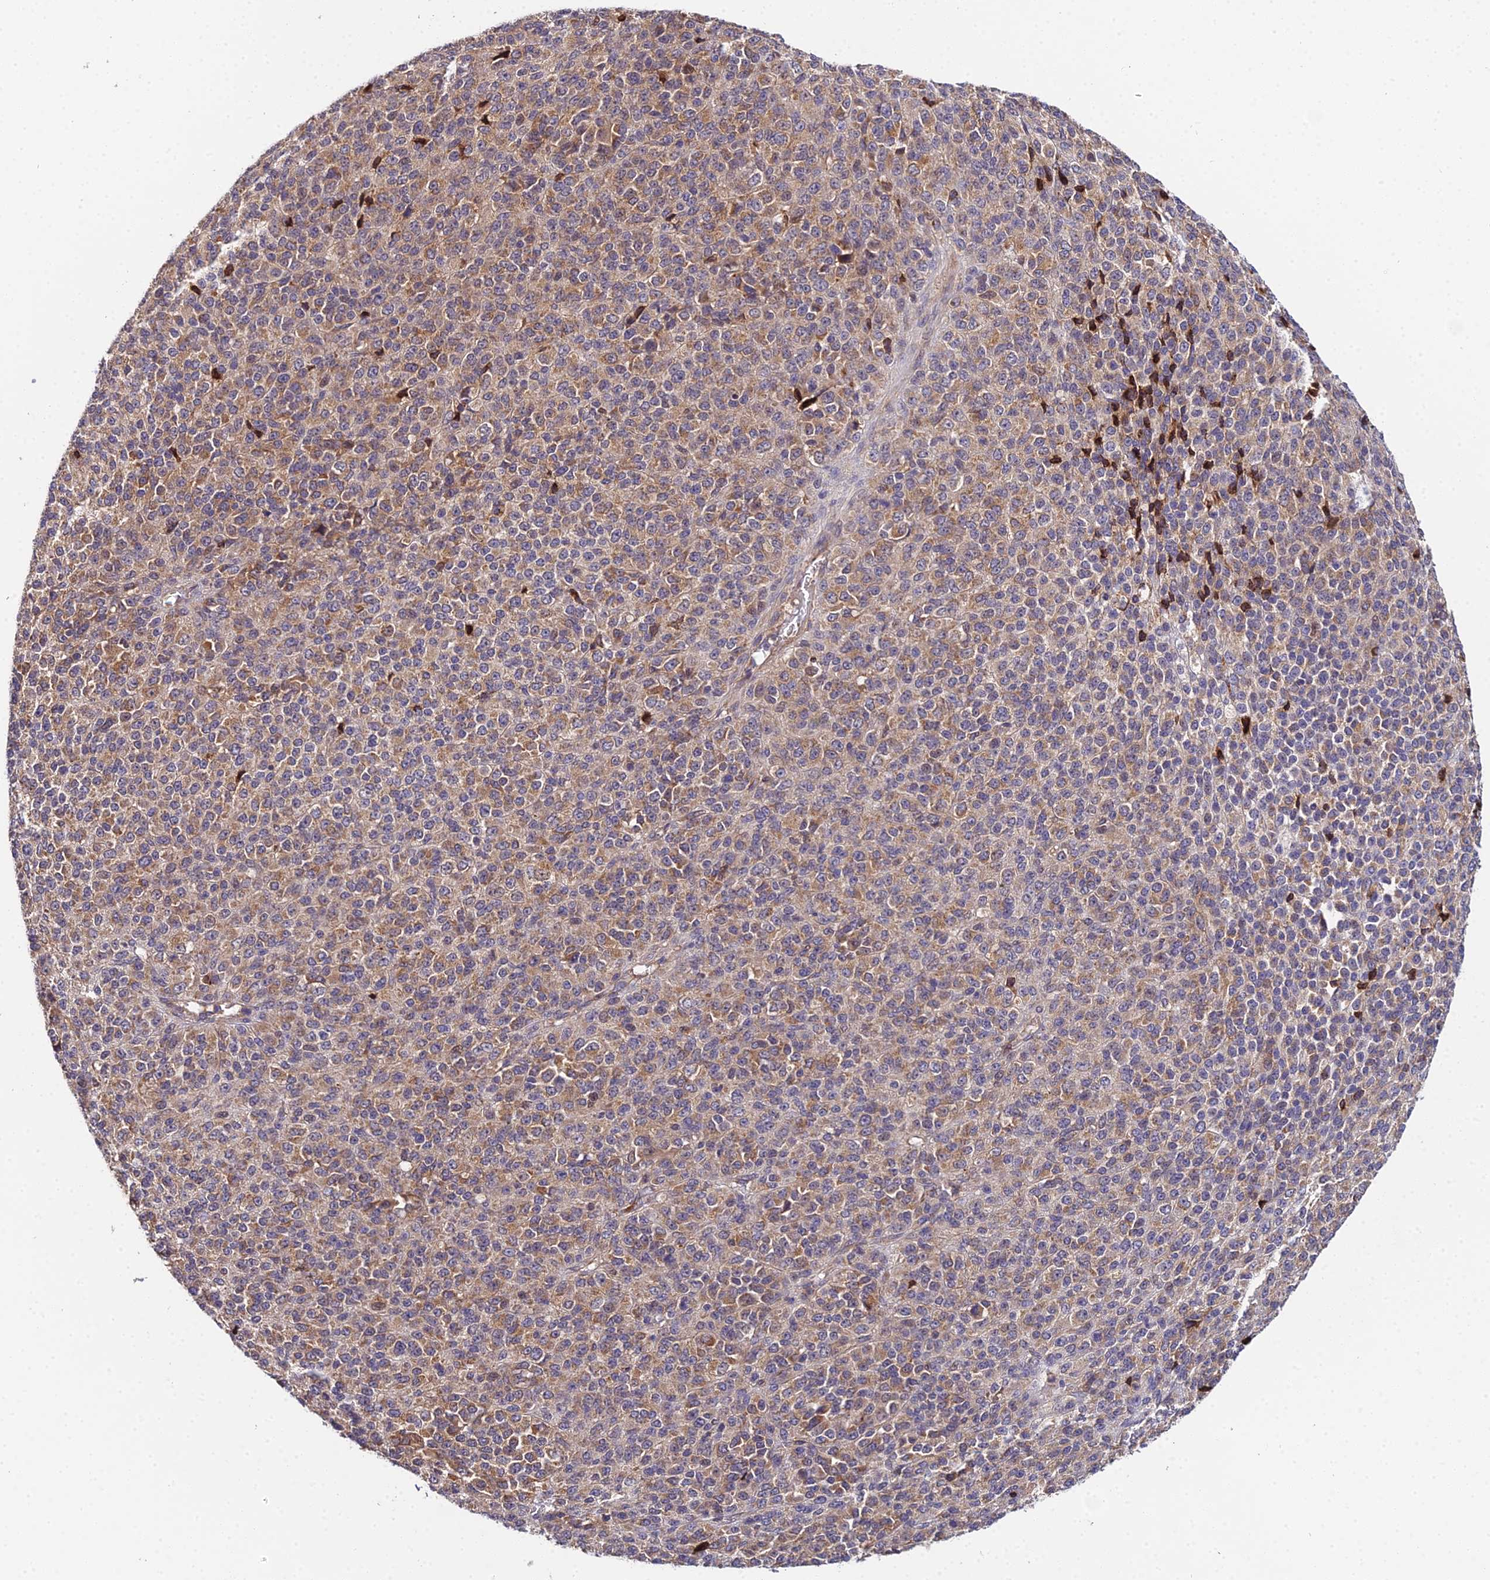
{"staining": {"intensity": "moderate", "quantity": ">75%", "location": "cytoplasmic/membranous"}, "tissue": "melanoma", "cell_type": "Tumor cells", "image_type": "cancer", "snomed": [{"axis": "morphology", "description": "Malignant melanoma, Metastatic site"}, {"axis": "topography", "description": "Brain"}], "caption": "An immunohistochemistry image of neoplastic tissue is shown. Protein staining in brown labels moderate cytoplasmic/membranous positivity in melanoma within tumor cells. (DAB (3,3'-diaminobenzidine) = brown stain, brightfield microscopy at high magnification).", "gene": "ZBED8", "patient": {"sex": "female", "age": 56}}